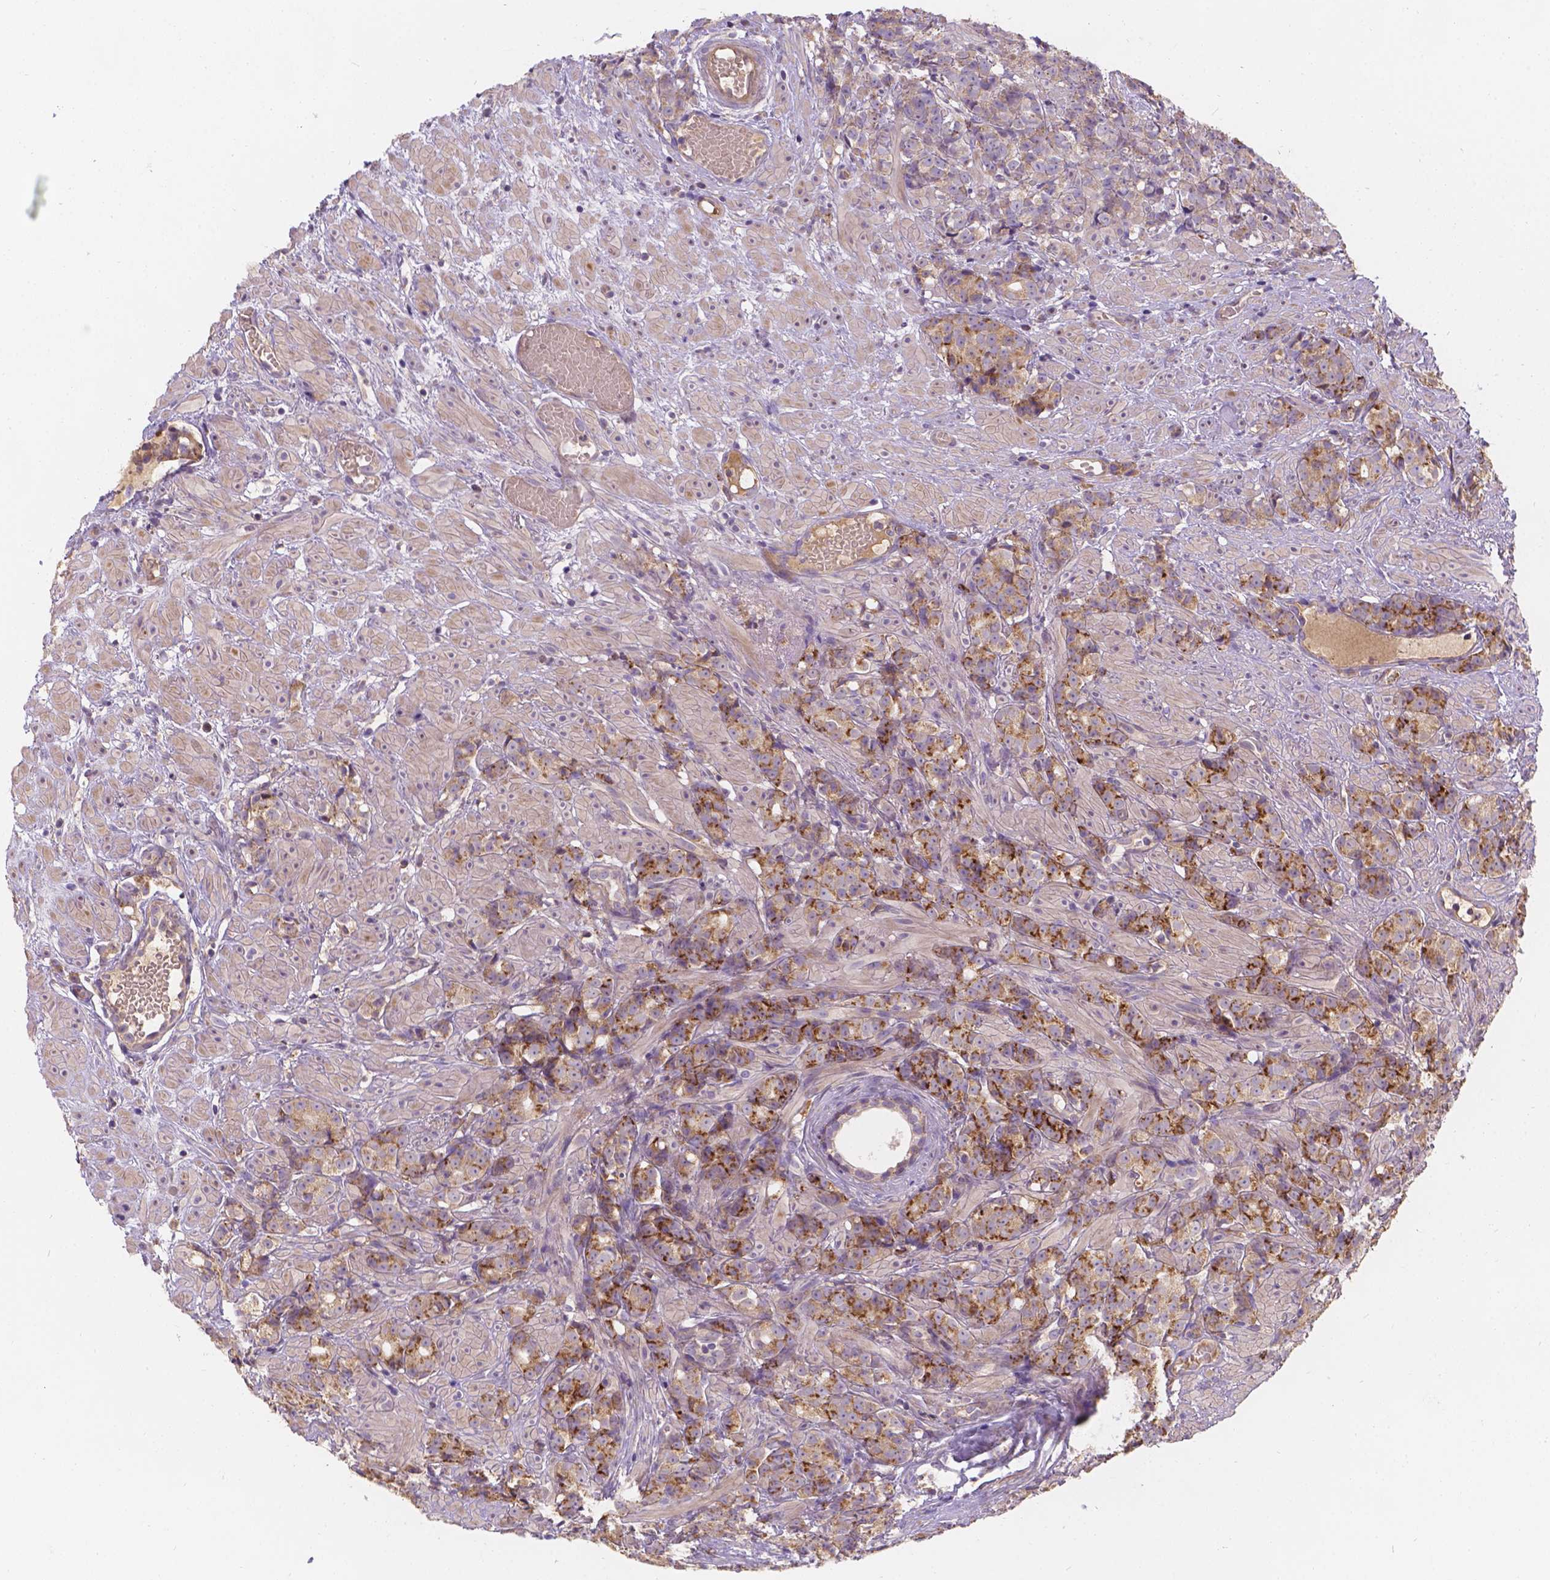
{"staining": {"intensity": "strong", "quantity": ">75%", "location": "cytoplasmic/membranous"}, "tissue": "prostate cancer", "cell_type": "Tumor cells", "image_type": "cancer", "snomed": [{"axis": "morphology", "description": "Adenocarcinoma, High grade"}, {"axis": "topography", "description": "Prostate"}], "caption": "Tumor cells demonstrate high levels of strong cytoplasmic/membranous expression in about >75% of cells in prostate cancer. (DAB (3,3'-diaminobenzidine) = brown stain, brightfield microscopy at high magnification).", "gene": "CDK10", "patient": {"sex": "male", "age": 81}}